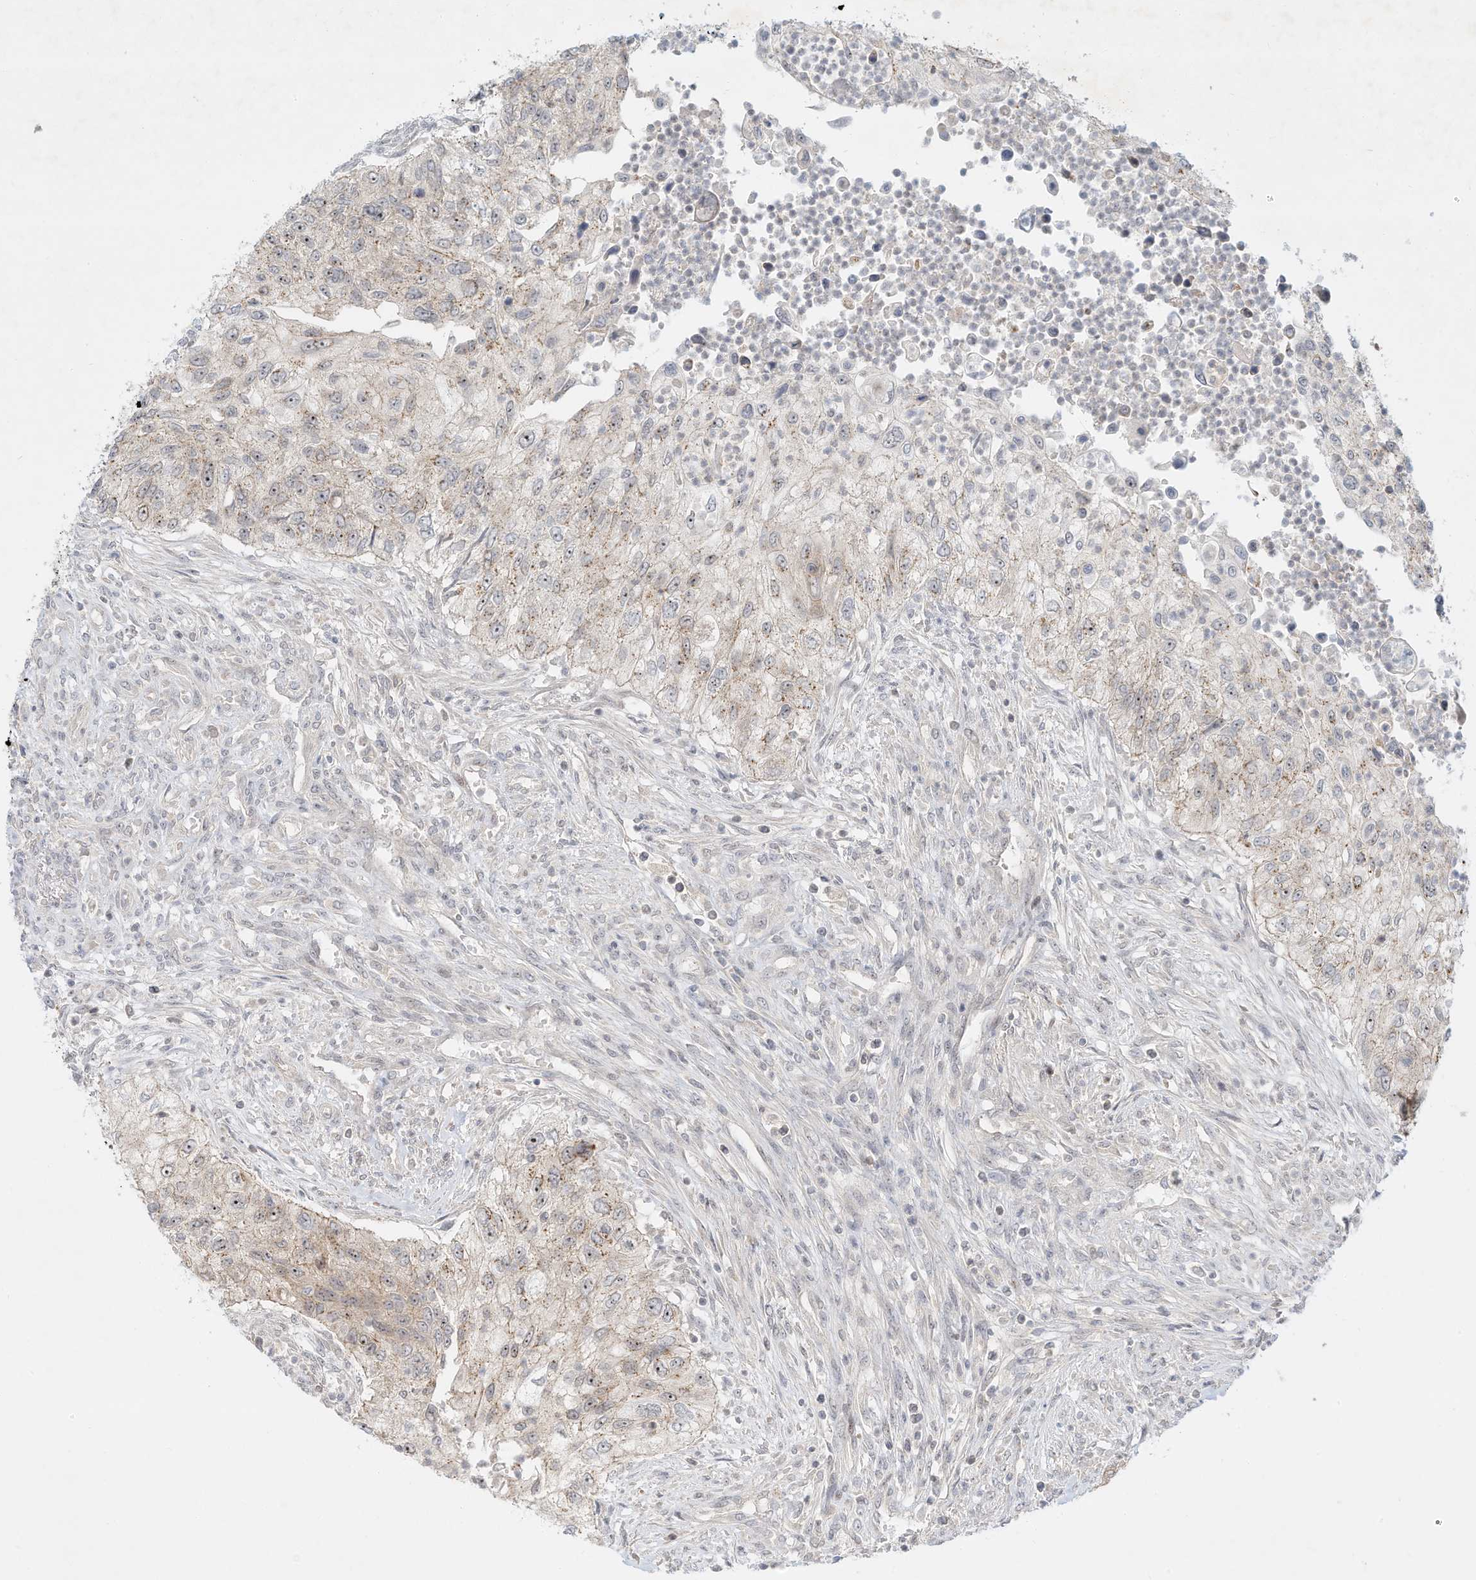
{"staining": {"intensity": "weak", "quantity": "<25%", "location": "cytoplasmic/membranous,nuclear"}, "tissue": "urothelial cancer", "cell_type": "Tumor cells", "image_type": "cancer", "snomed": [{"axis": "morphology", "description": "Urothelial carcinoma, High grade"}, {"axis": "topography", "description": "Urinary bladder"}], "caption": "IHC of human high-grade urothelial carcinoma exhibits no expression in tumor cells.", "gene": "PAK6", "patient": {"sex": "female", "age": 60}}